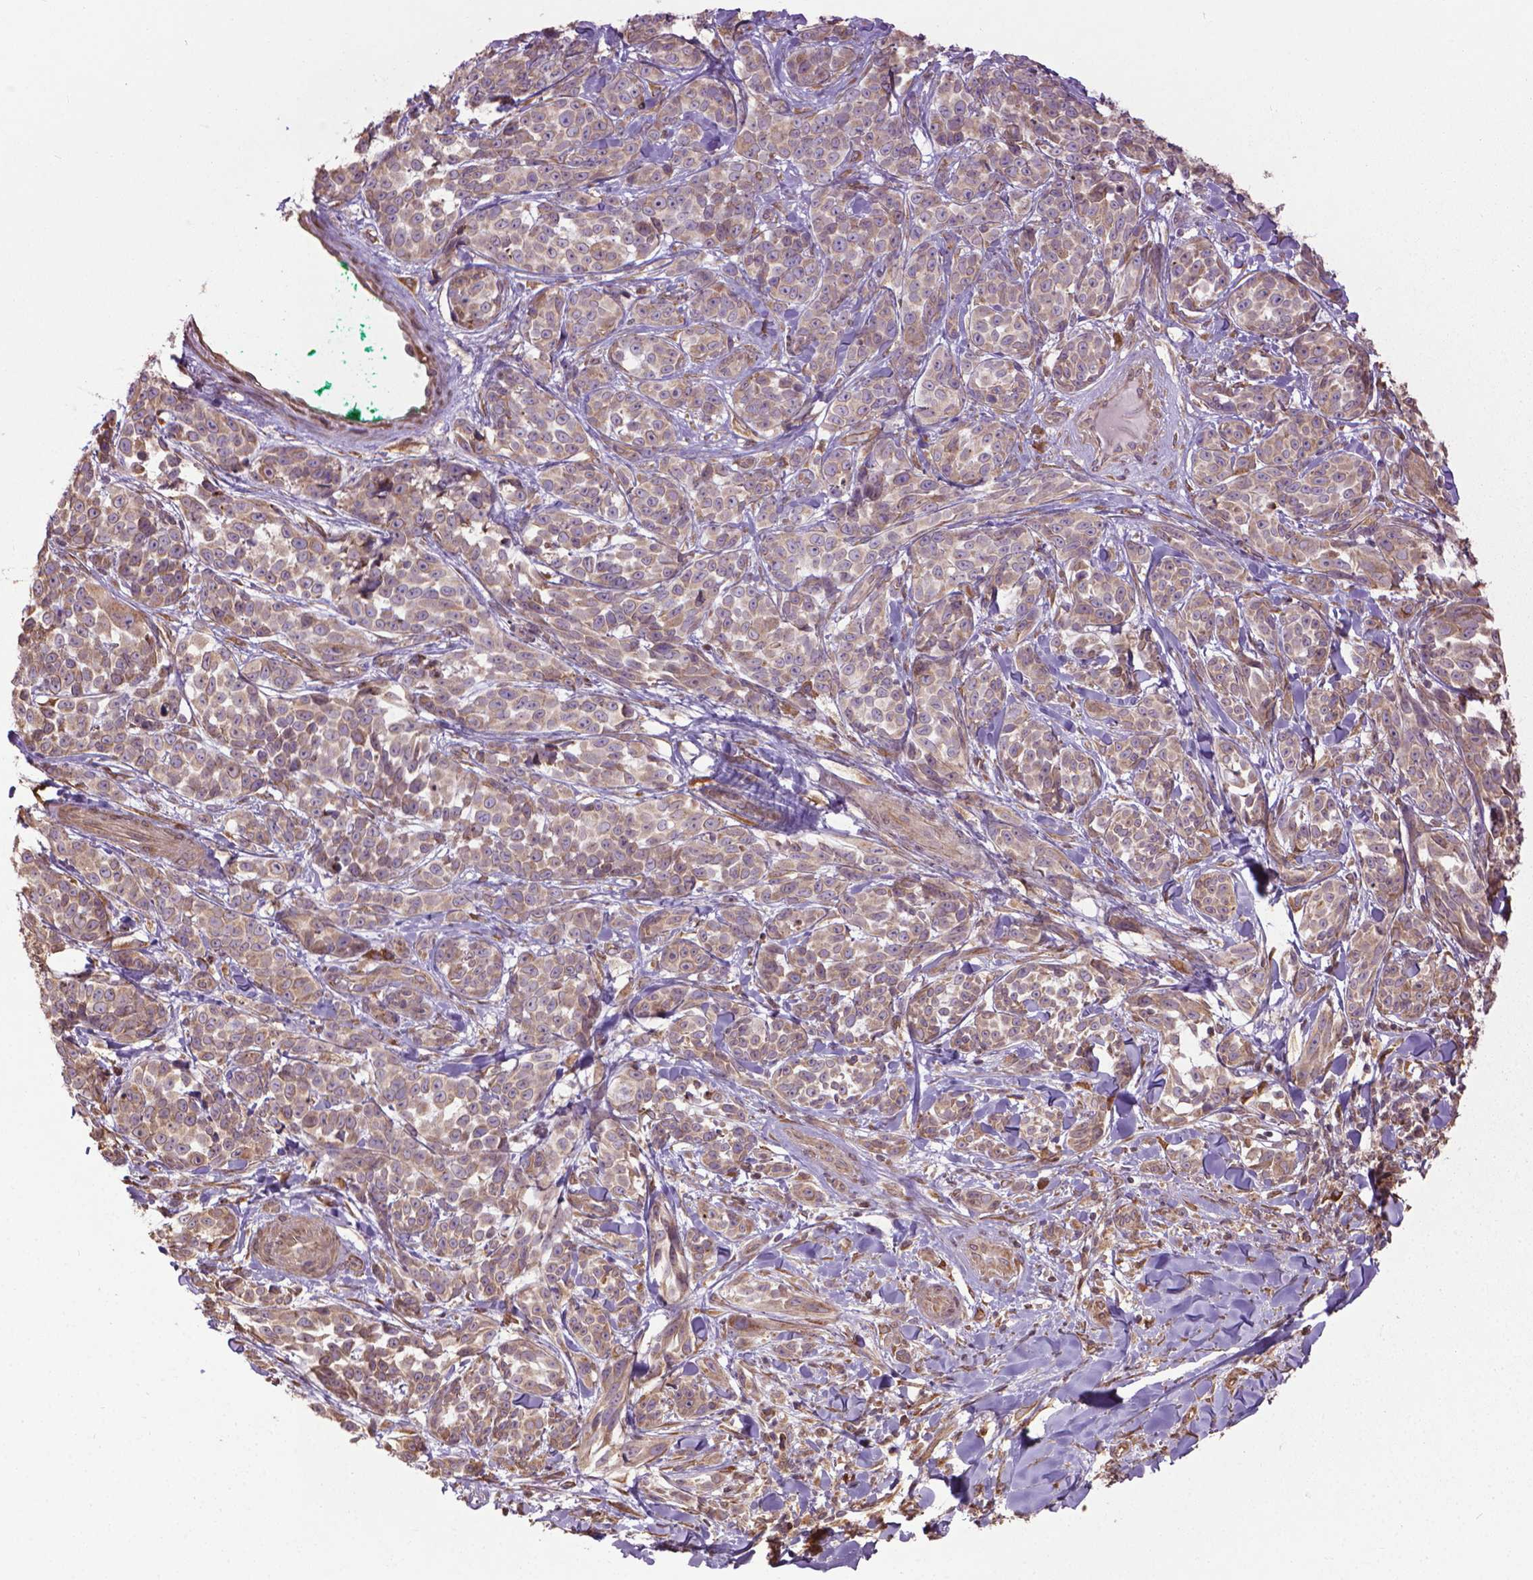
{"staining": {"intensity": "moderate", "quantity": ">75%", "location": "cytoplasmic/membranous"}, "tissue": "melanoma", "cell_type": "Tumor cells", "image_type": "cancer", "snomed": [{"axis": "morphology", "description": "Malignant melanoma, NOS"}, {"axis": "topography", "description": "Skin"}], "caption": "Immunohistochemistry (IHC) photomicrograph of neoplastic tissue: melanoma stained using immunohistochemistry exhibits medium levels of moderate protein expression localized specifically in the cytoplasmic/membranous of tumor cells, appearing as a cytoplasmic/membranous brown color.", "gene": "GAS1", "patient": {"sex": "female", "age": 88}}